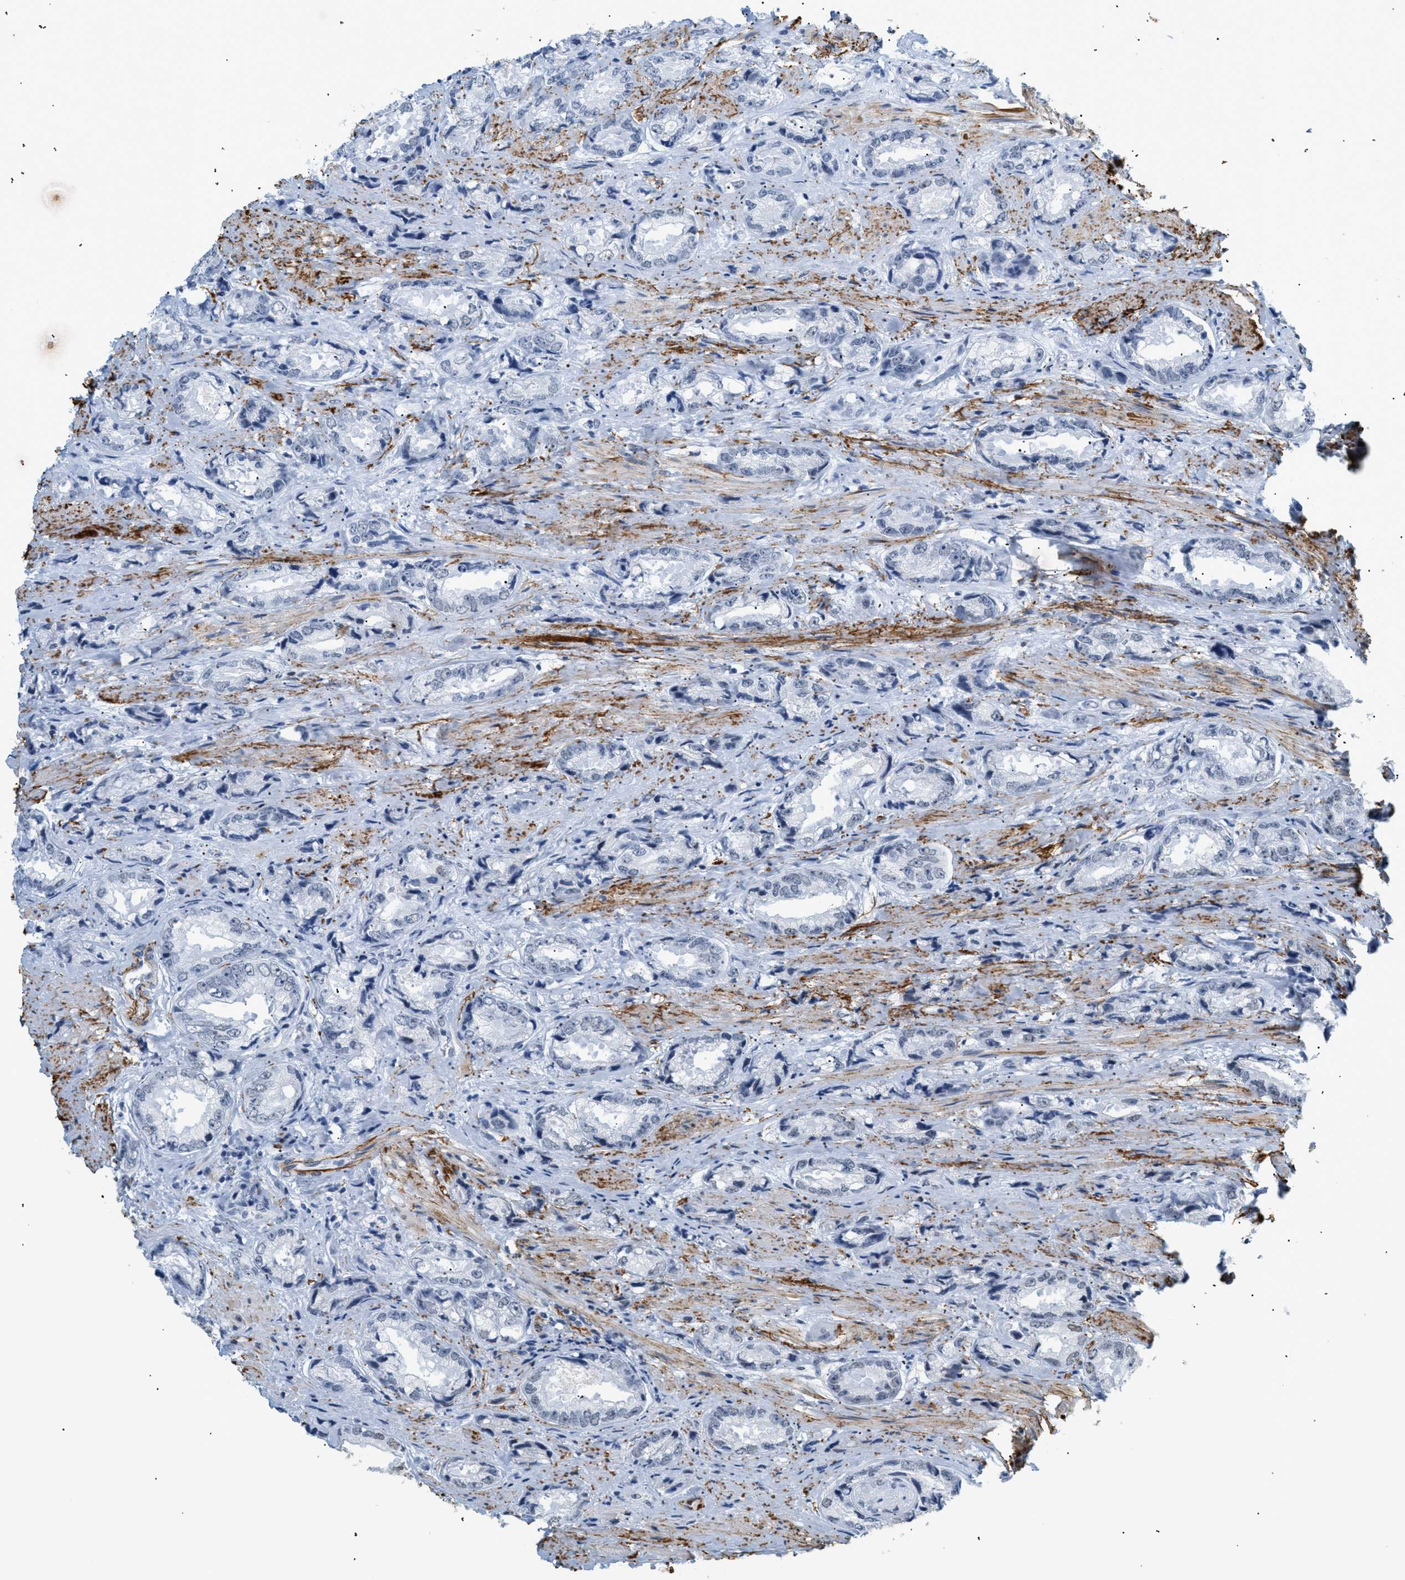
{"staining": {"intensity": "negative", "quantity": "none", "location": "none"}, "tissue": "prostate cancer", "cell_type": "Tumor cells", "image_type": "cancer", "snomed": [{"axis": "morphology", "description": "Adenocarcinoma, High grade"}, {"axis": "topography", "description": "Prostate"}], "caption": "Prostate cancer was stained to show a protein in brown. There is no significant positivity in tumor cells.", "gene": "ELN", "patient": {"sex": "male", "age": 61}}